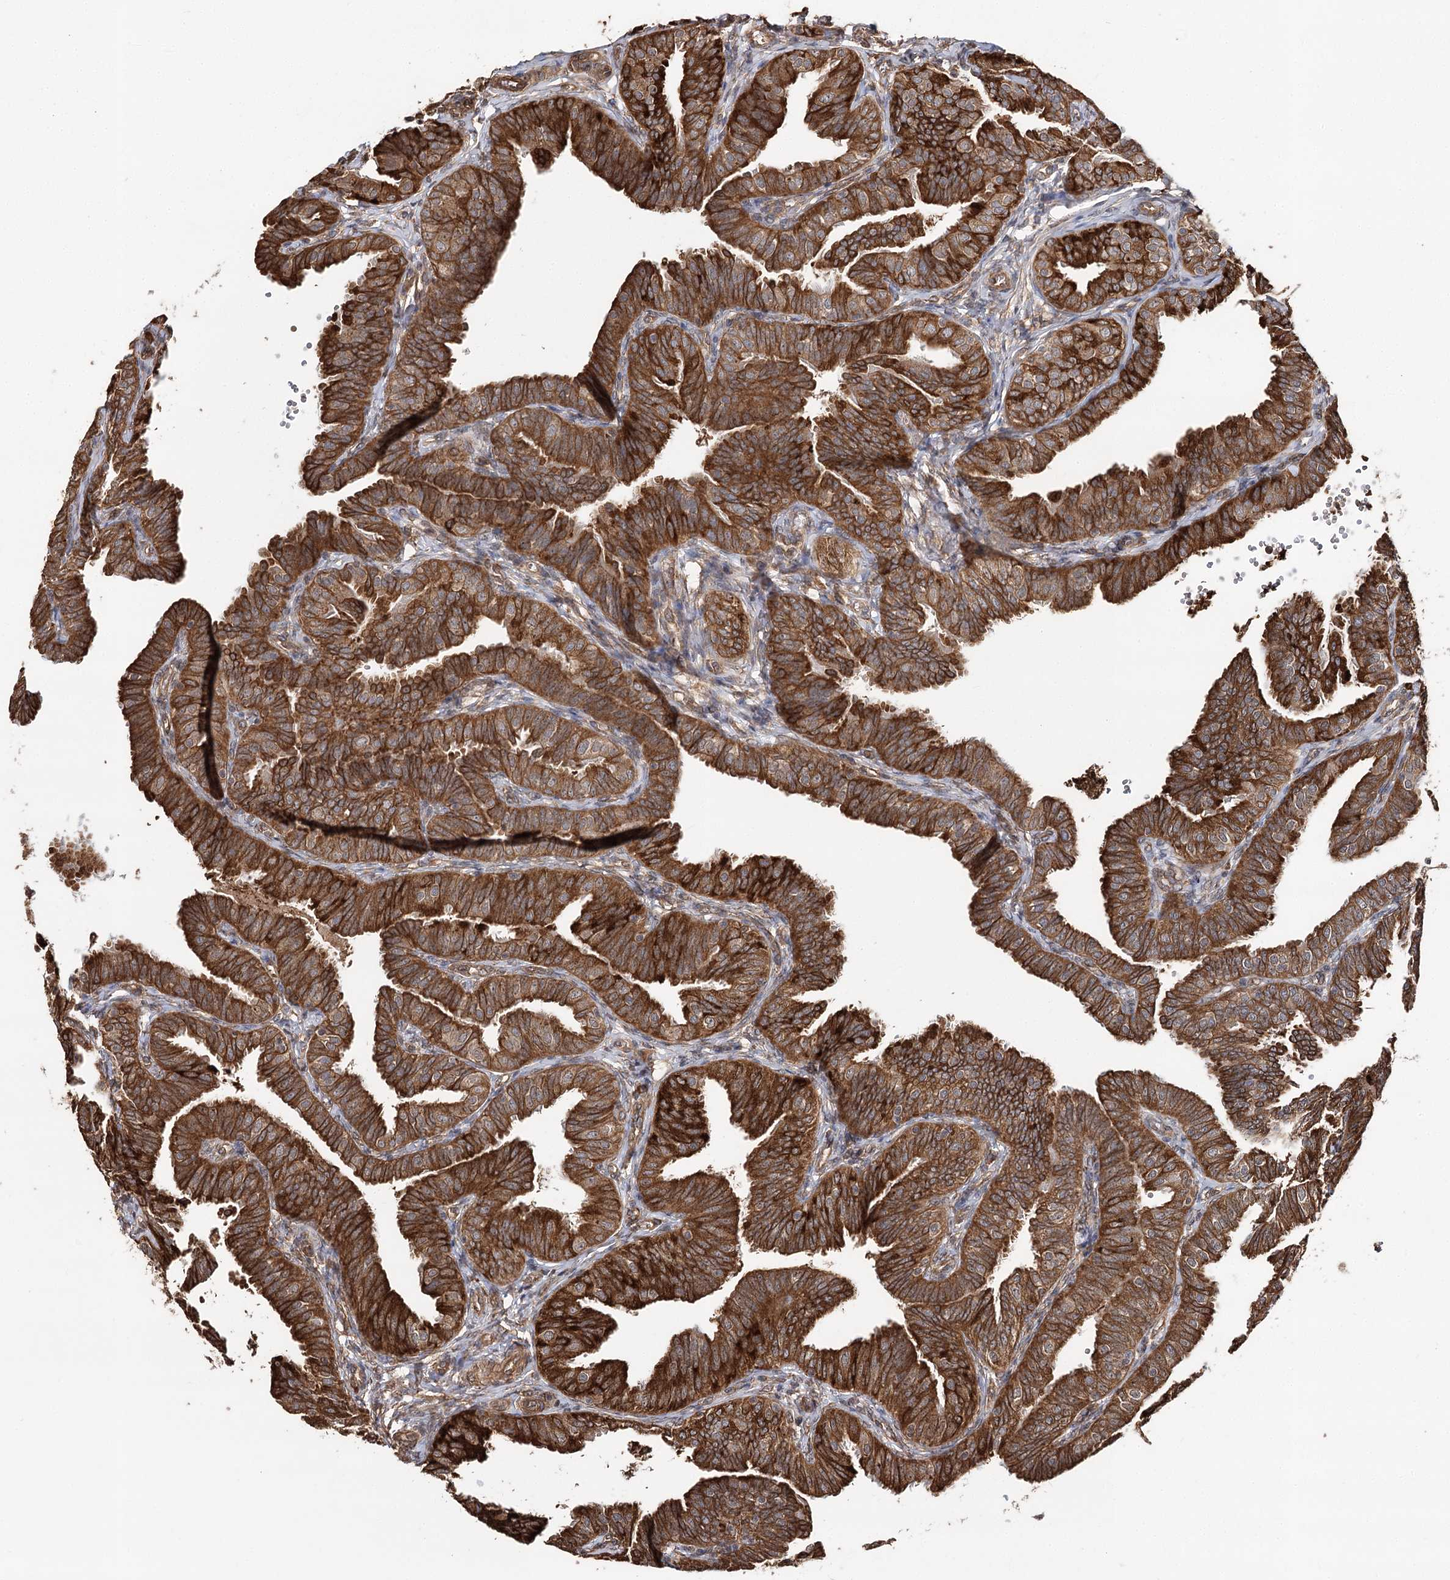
{"staining": {"intensity": "strong", "quantity": ">75%", "location": "cytoplasmic/membranous"}, "tissue": "fallopian tube", "cell_type": "Glandular cells", "image_type": "normal", "snomed": [{"axis": "morphology", "description": "Normal tissue, NOS"}, {"axis": "topography", "description": "Fallopian tube"}], "caption": "High-power microscopy captured an IHC histopathology image of unremarkable fallopian tube, revealing strong cytoplasmic/membranous staining in approximately >75% of glandular cells. Ihc stains the protein in brown and the nuclei are stained blue.", "gene": "DNAJB14", "patient": {"sex": "female", "age": 35}}